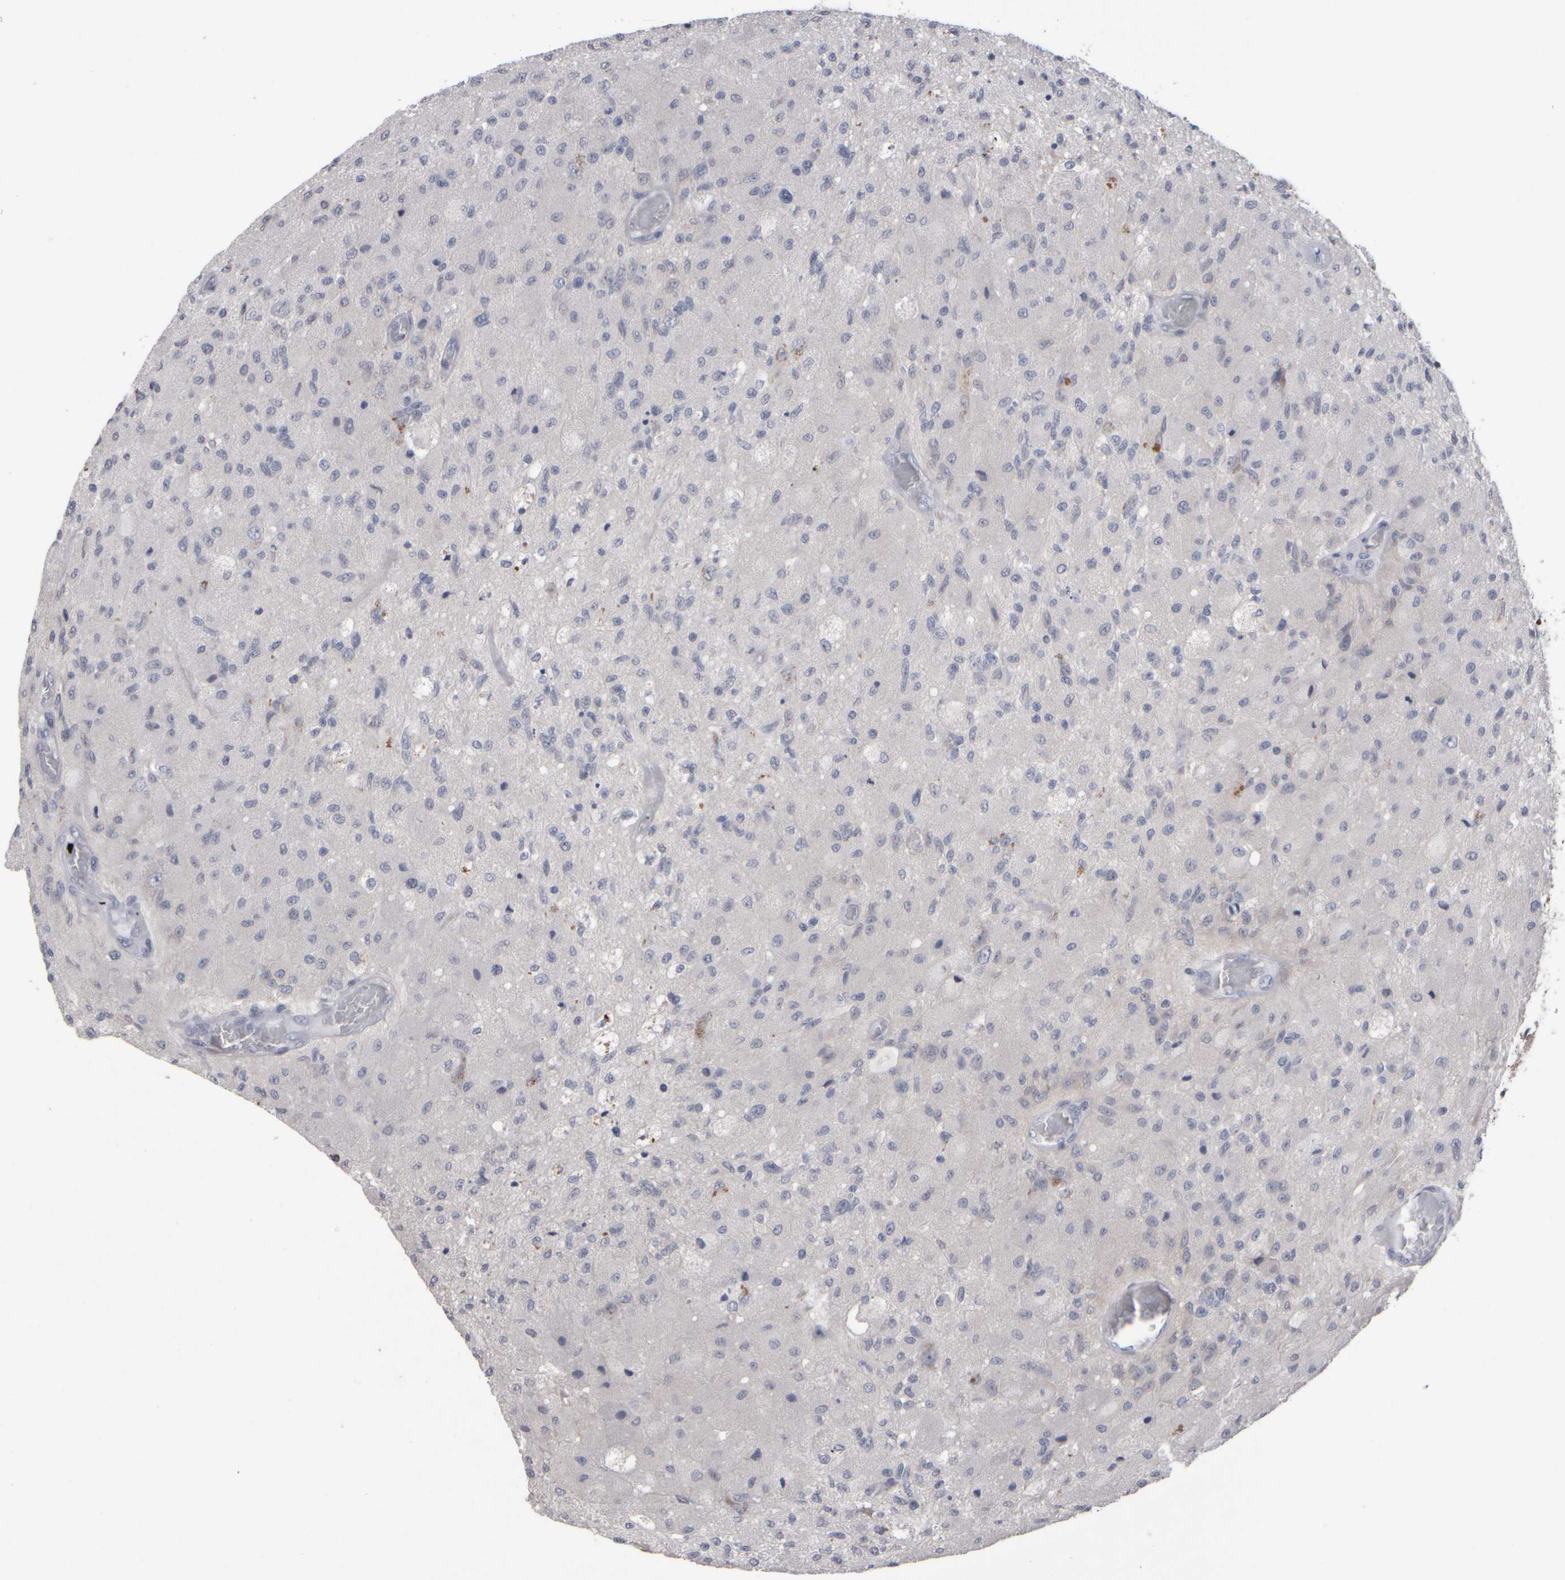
{"staining": {"intensity": "negative", "quantity": "none", "location": "none"}, "tissue": "glioma", "cell_type": "Tumor cells", "image_type": "cancer", "snomed": [{"axis": "morphology", "description": "Normal tissue, NOS"}, {"axis": "morphology", "description": "Glioma, malignant, High grade"}, {"axis": "topography", "description": "Cerebral cortex"}], "caption": "DAB immunohistochemical staining of malignant glioma (high-grade) shows no significant expression in tumor cells. (DAB (3,3'-diaminobenzidine) immunohistochemistry (IHC) with hematoxylin counter stain).", "gene": "EPHX2", "patient": {"sex": "male", "age": 77}}